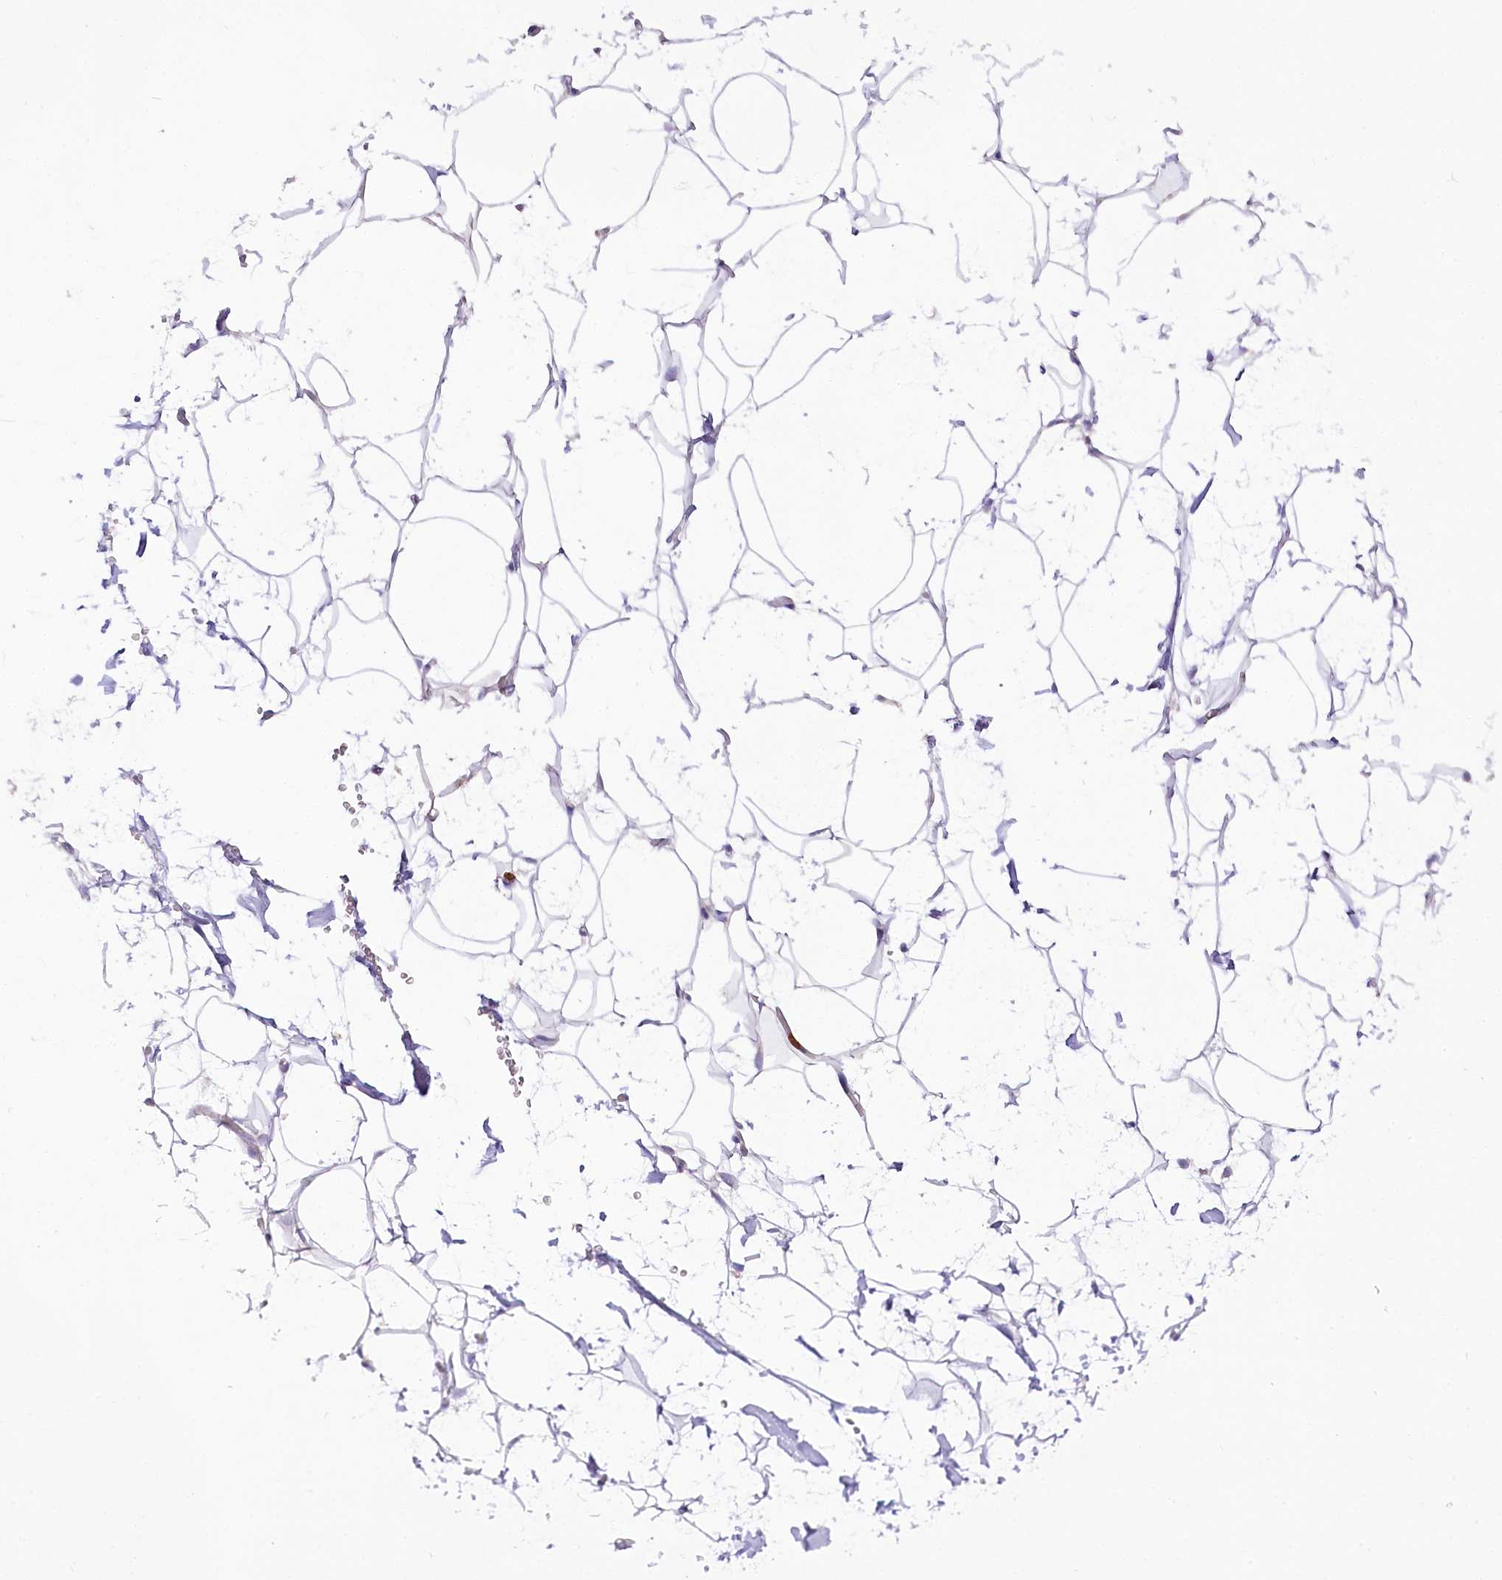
{"staining": {"intensity": "negative", "quantity": "none", "location": "none"}, "tissue": "adipose tissue", "cell_type": "Adipocytes", "image_type": "normal", "snomed": [{"axis": "morphology", "description": "Normal tissue, NOS"}, {"axis": "topography", "description": "Breast"}], "caption": "Protein analysis of unremarkable adipose tissue reveals no significant positivity in adipocytes.", "gene": "DPYD", "patient": {"sex": "female", "age": 26}}